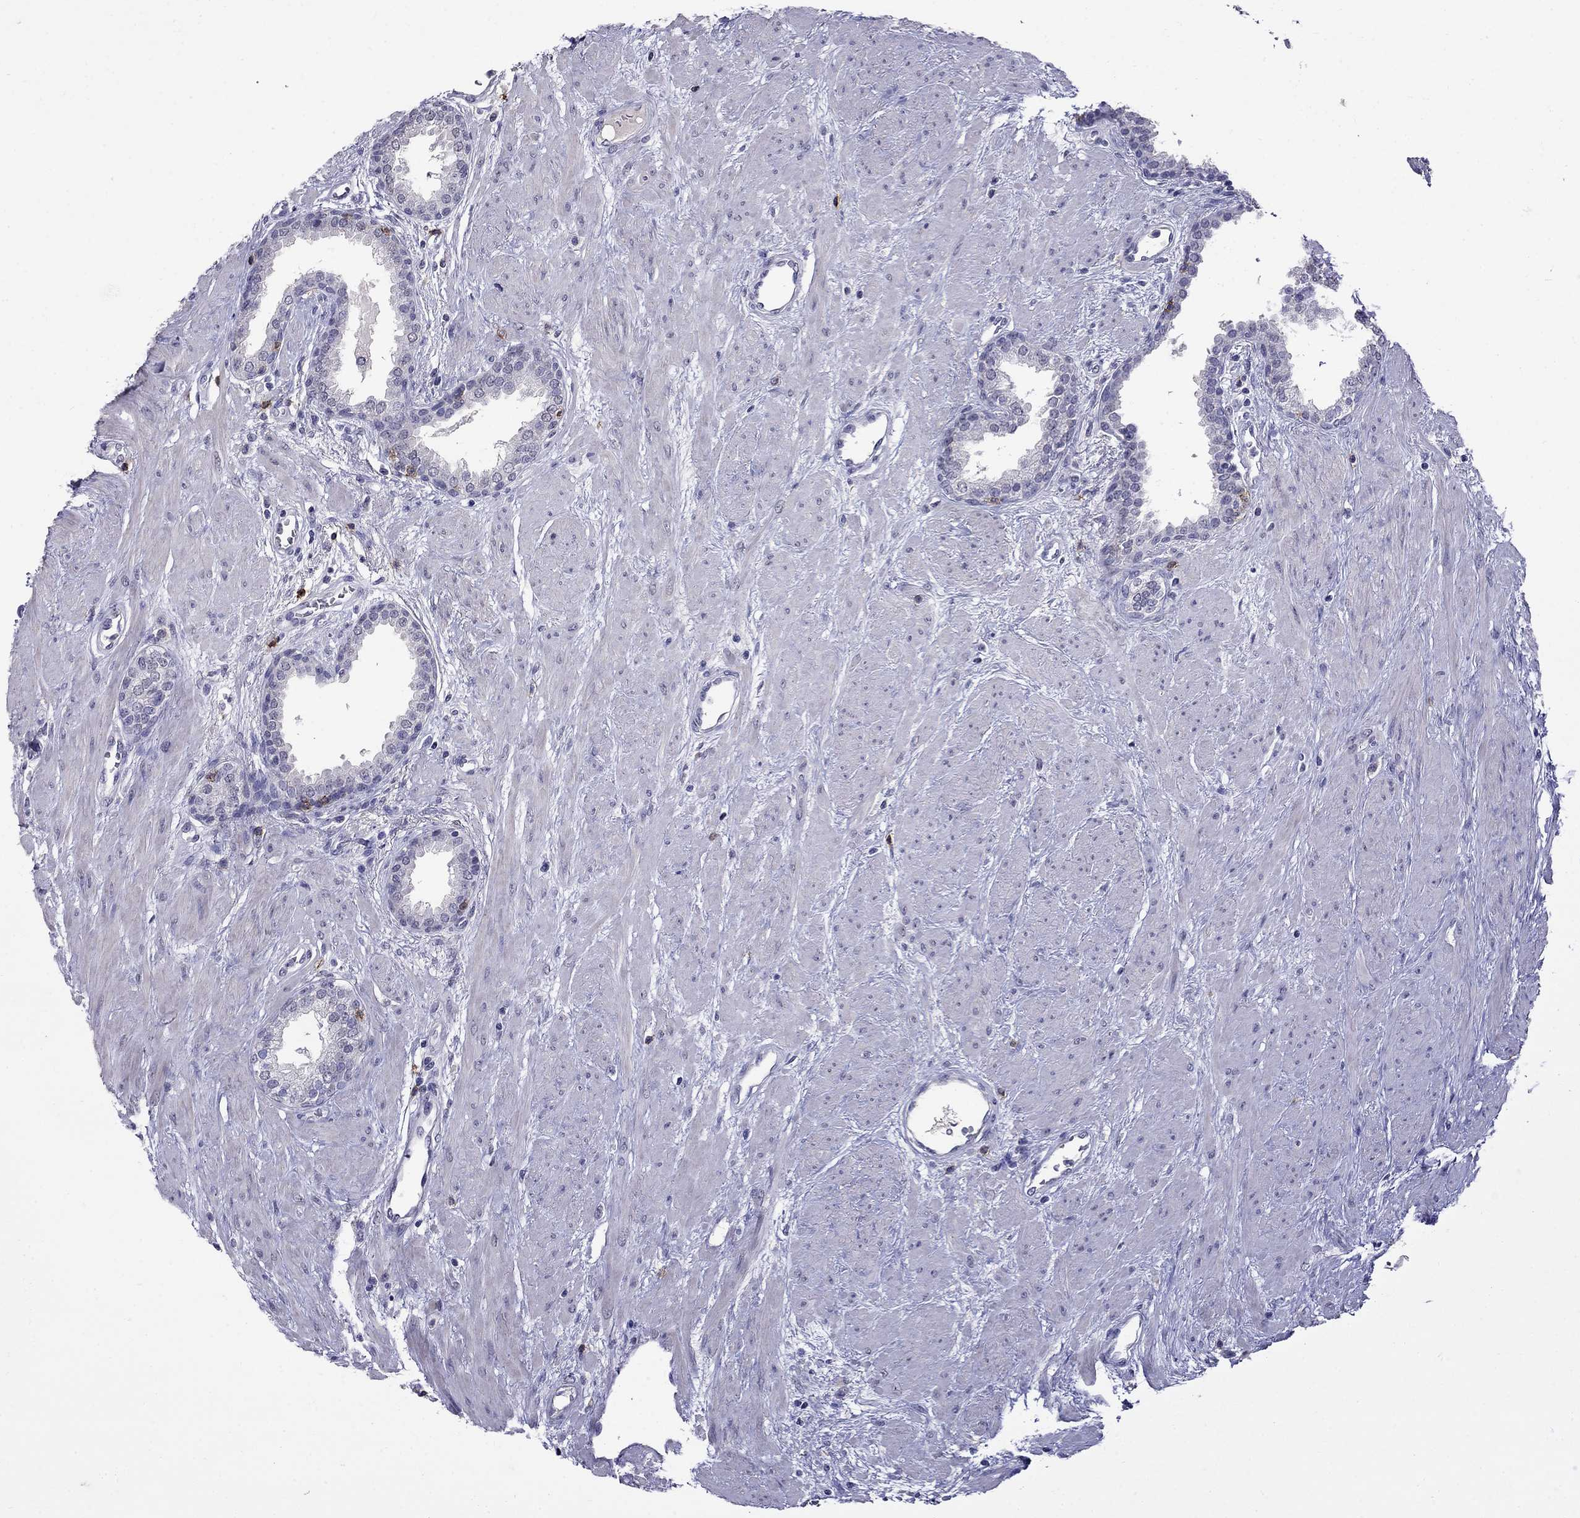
{"staining": {"intensity": "negative", "quantity": "none", "location": "none"}, "tissue": "prostate", "cell_type": "Glandular cells", "image_type": "normal", "snomed": [{"axis": "morphology", "description": "Normal tissue, NOS"}, {"axis": "topography", "description": "Prostate"}], "caption": "The micrograph shows no staining of glandular cells in normal prostate.", "gene": "CD8B", "patient": {"sex": "male", "age": 51}}